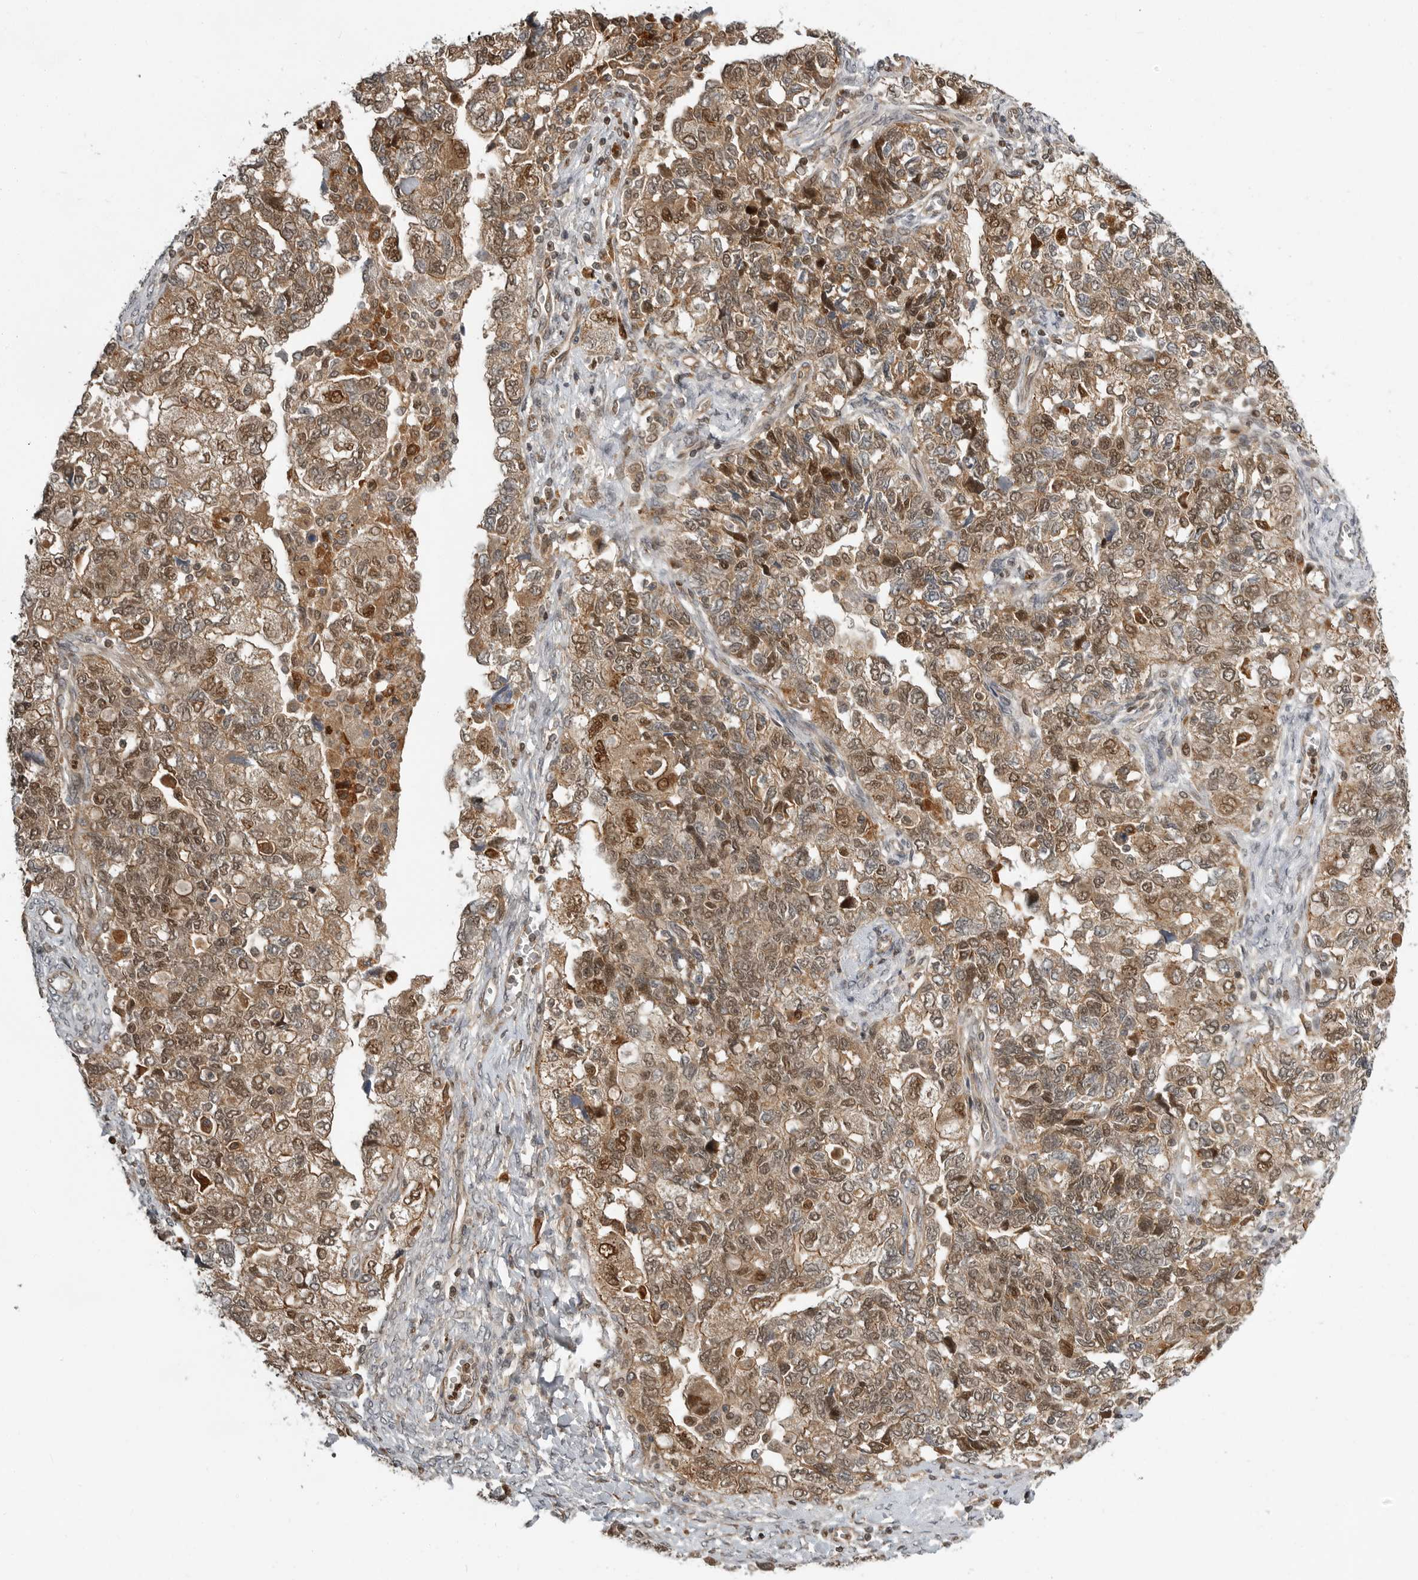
{"staining": {"intensity": "moderate", "quantity": ">75%", "location": "cytoplasmic/membranous,nuclear"}, "tissue": "ovarian cancer", "cell_type": "Tumor cells", "image_type": "cancer", "snomed": [{"axis": "morphology", "description": "Carcinoma, NOS"}, {"axis": "morphology", "description": "Cystadenocarcinoma, serous, NOS"}, {"axis": "topography", "description": "Ovary"}], "caption": "Protein staining displays moderate cytoplasmic/membranous and nuclear expression in about >75% of tumor cells in carcinoma (ovarian).", "gene": "STRAP", "patient": {"sex": "female", "age": 69}}